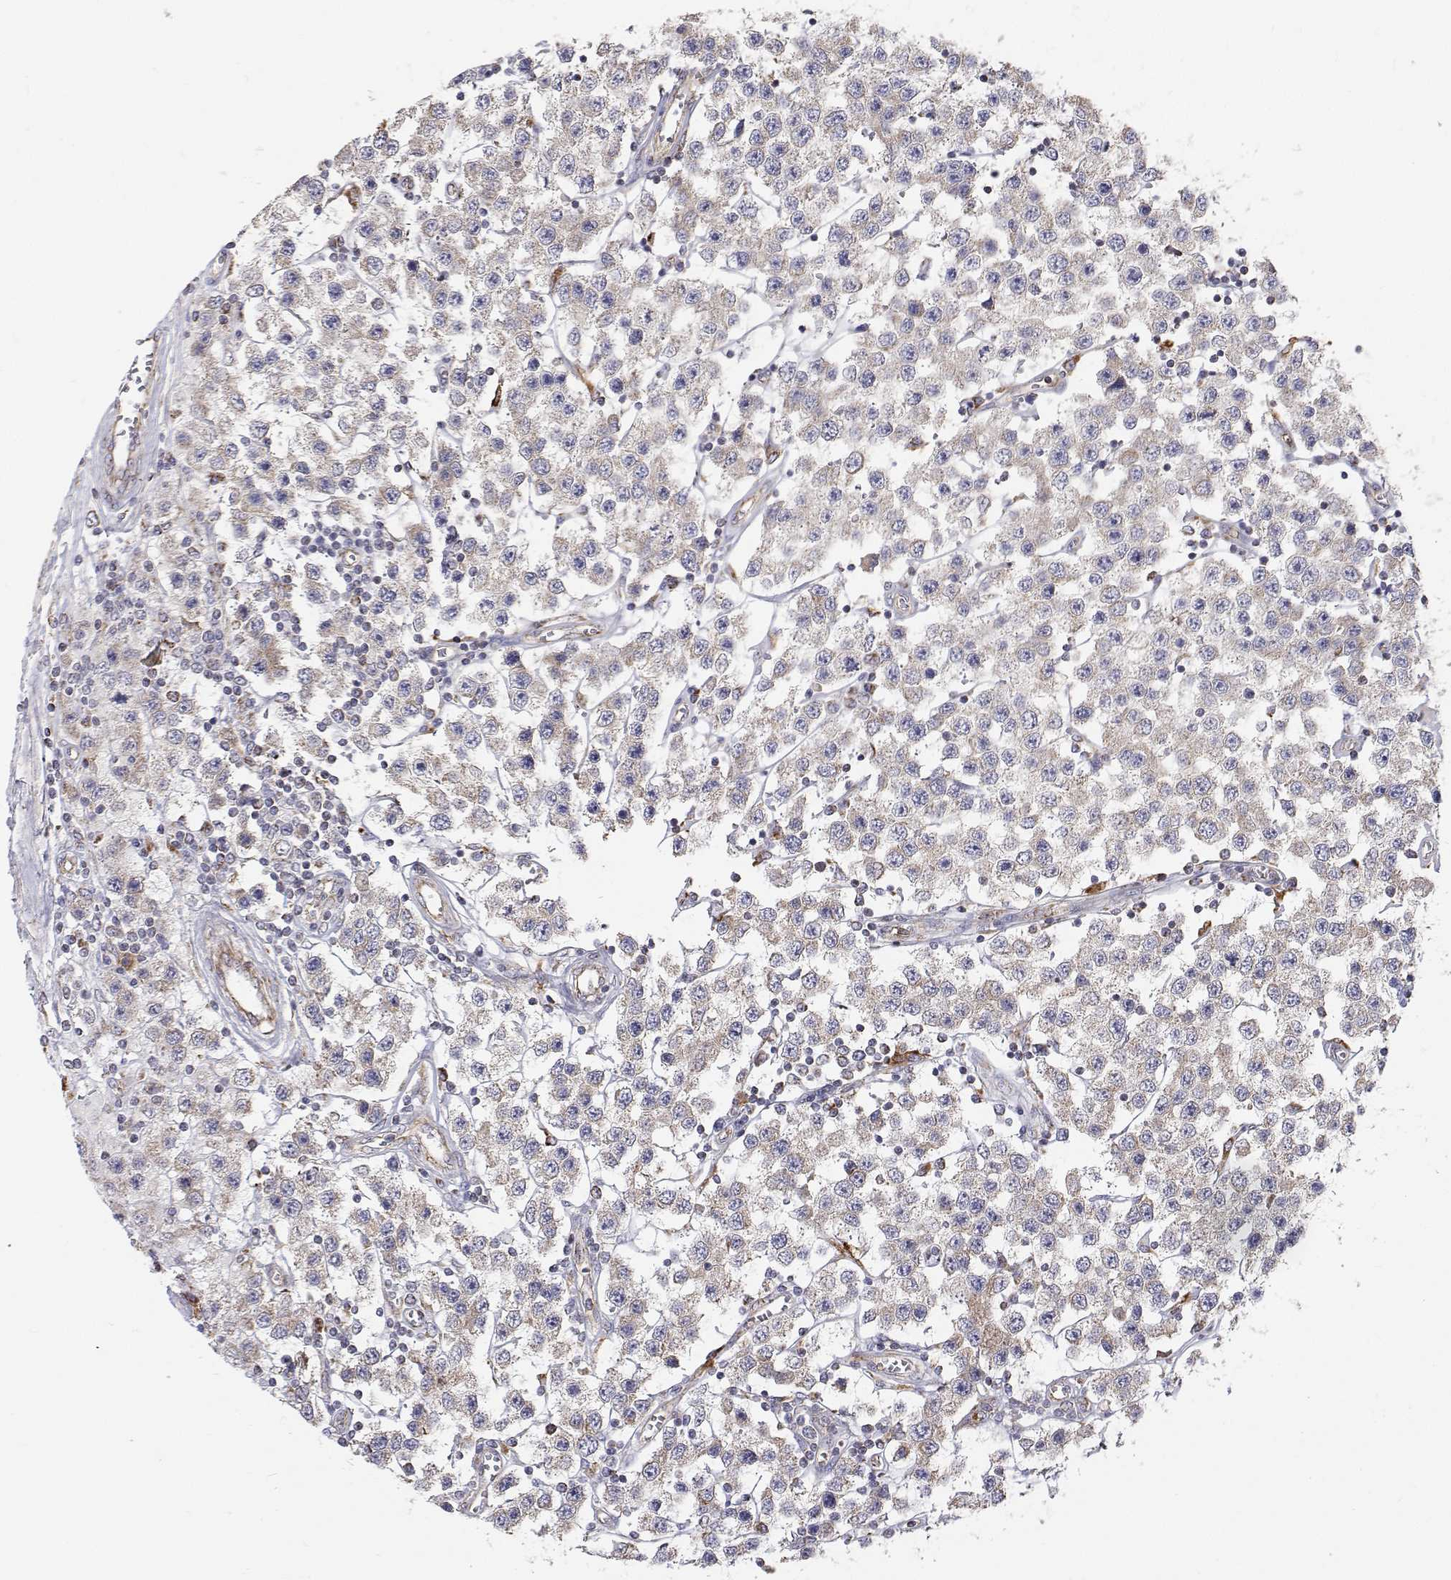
{"staining": {"intensity": "negative", "quantity": "none", "location": "none"}, "tissue": "testis cancer", "cell_type": "Tumor cells", "image_type": "cancer", "snomed": [{"axis": "morphology", "description": "Seminoma, NOS"}, {"axis": "topography", "description": "Testis"}], "caption": "An image of testis cancer stained for a protein displays no brown staining in tumor cells. (Stains: DAB IHC with hematoxylin counter stain, Microscopy: brightfield microscopy at high magnification).", "gene": "SPICE1", "patient": {"sex": "male", "age": 34}}